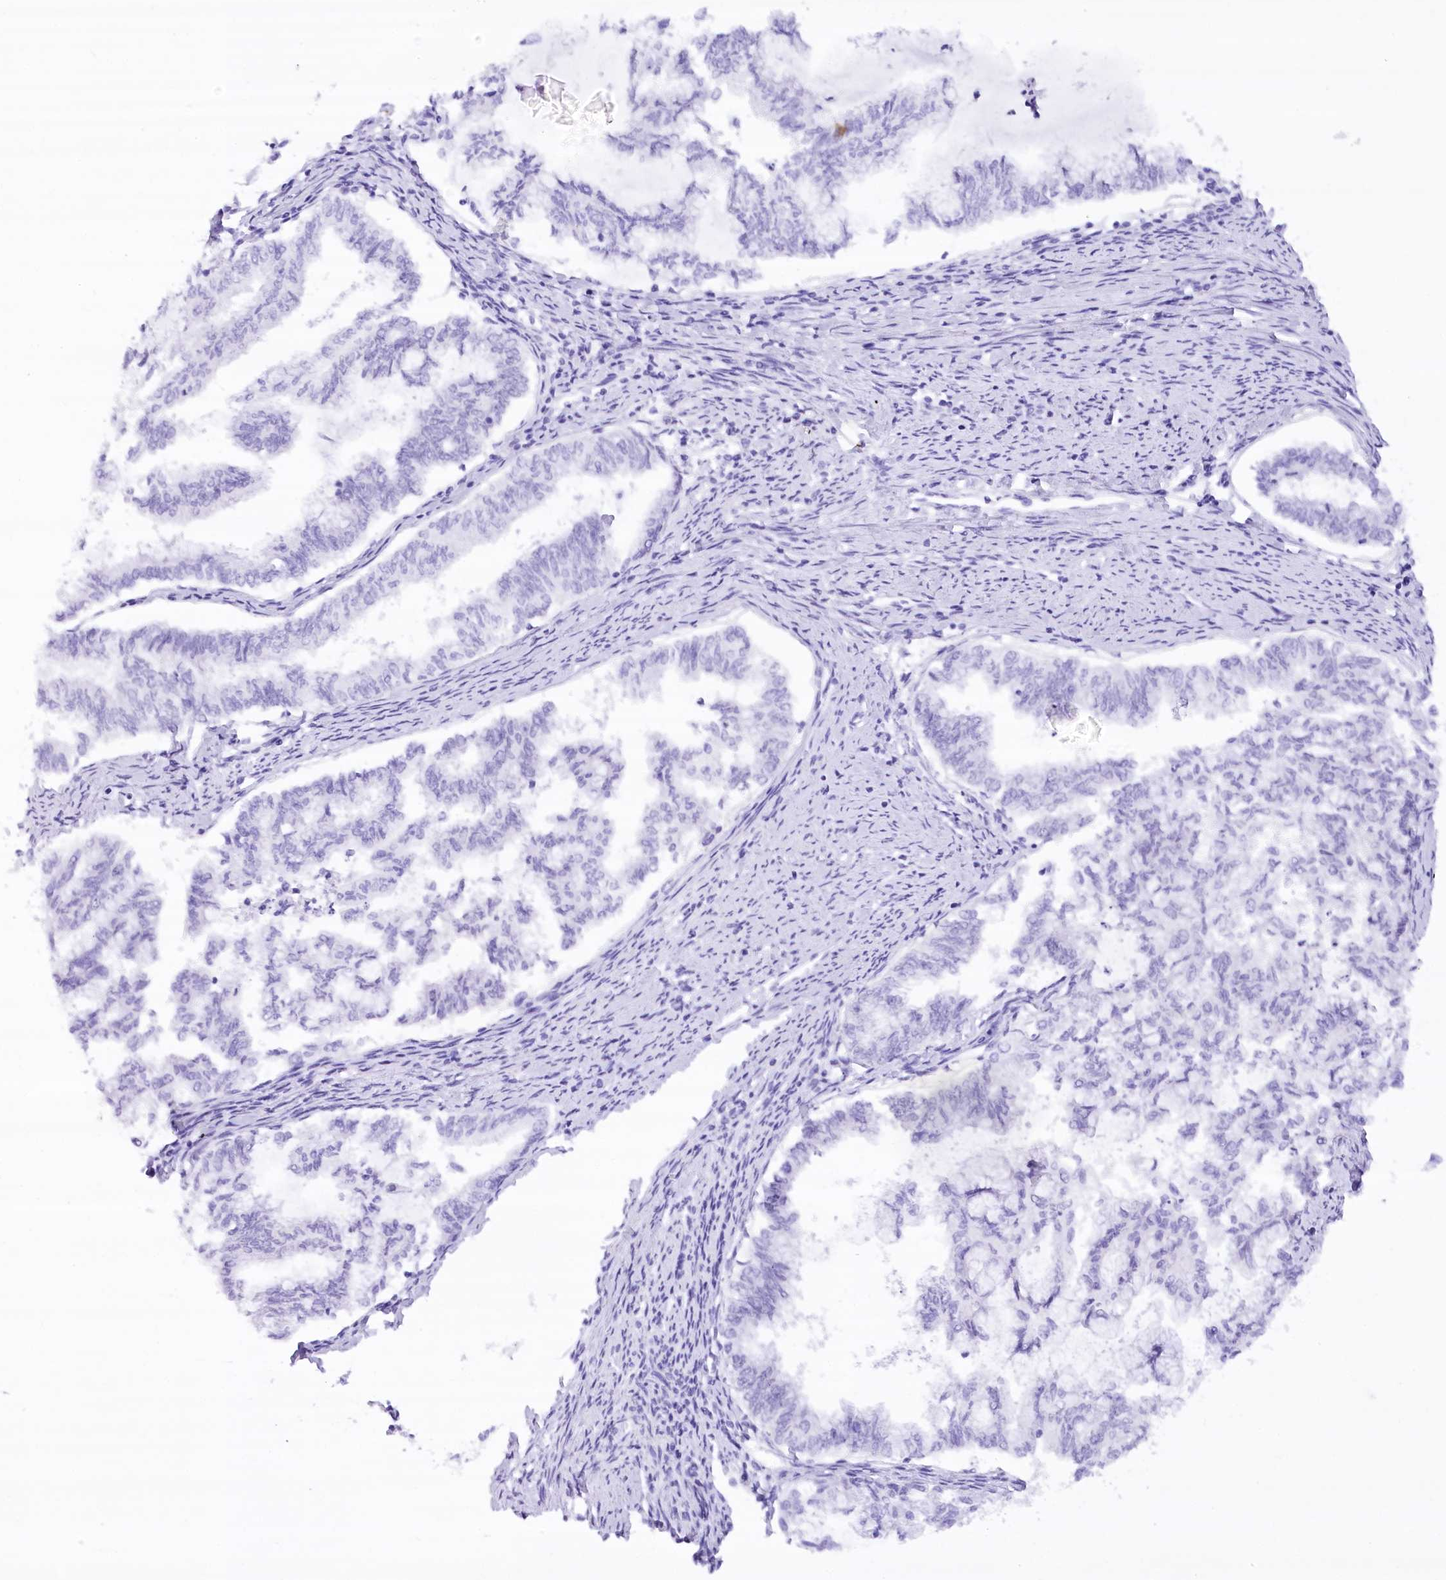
{"staining": {"intensity": "negative", "quantity": "none", "location": "none"}, "tissue": "endometrial cancer", "cell_type": "Tumor cells", "image_type": "cancer", "snomed": [{"axis": "morphology", "description": "Adenocarcinoma, NOS"}, {"axis": "topography", "description": "Endometrium"}], "caption": "The micrograph exhibits no significant positivity in tumor cells of adenocarcinoma (endometrial).", "gene": "HNRNPA0", "patient": {"sex": "female", "age": 79}}